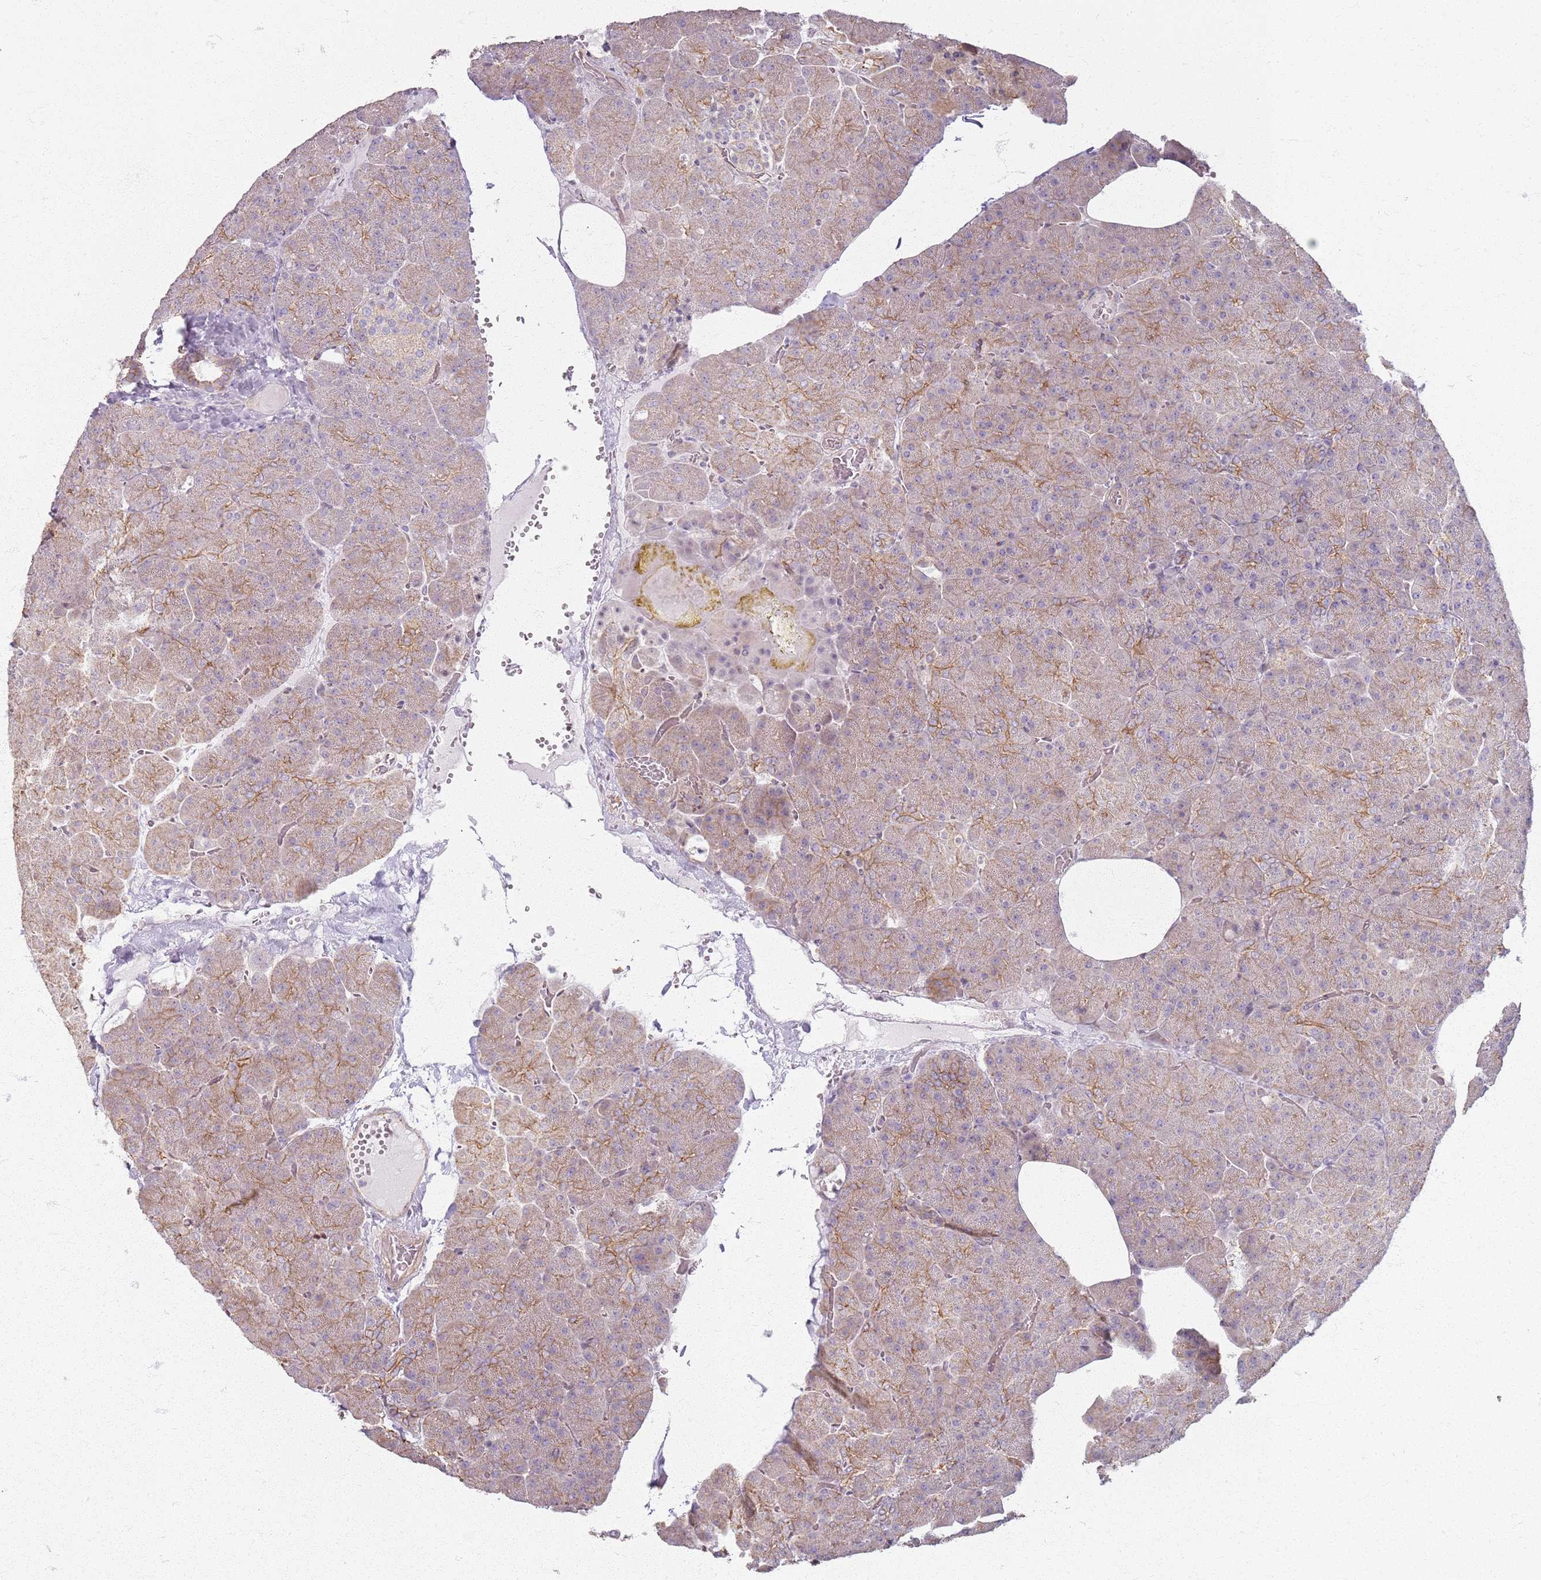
{"staining": {"intensity": "moderate", "quantity": "25%-75%", "location": "cytoplasmic/membranous"}, "tissue": "pancreas", "cell_type": "Exocrine glandular cells", "image_type": "normal", "snomed": [{"axis": "morphology", "description": "Normal tissue, NOS"}, {"axis": "morphology", "description": "Carcinoid, malignant, NOS"}, {"axis": "topography", "description": "Pancreas"}], "caption": "A histopathology image of human pancreas stained for a protein displays moderate cytoplasmic/membranous brown staining in exocrine glandular cells.", "gene": "KCNA5", "patient": {"sex": "female", "age": 35}}